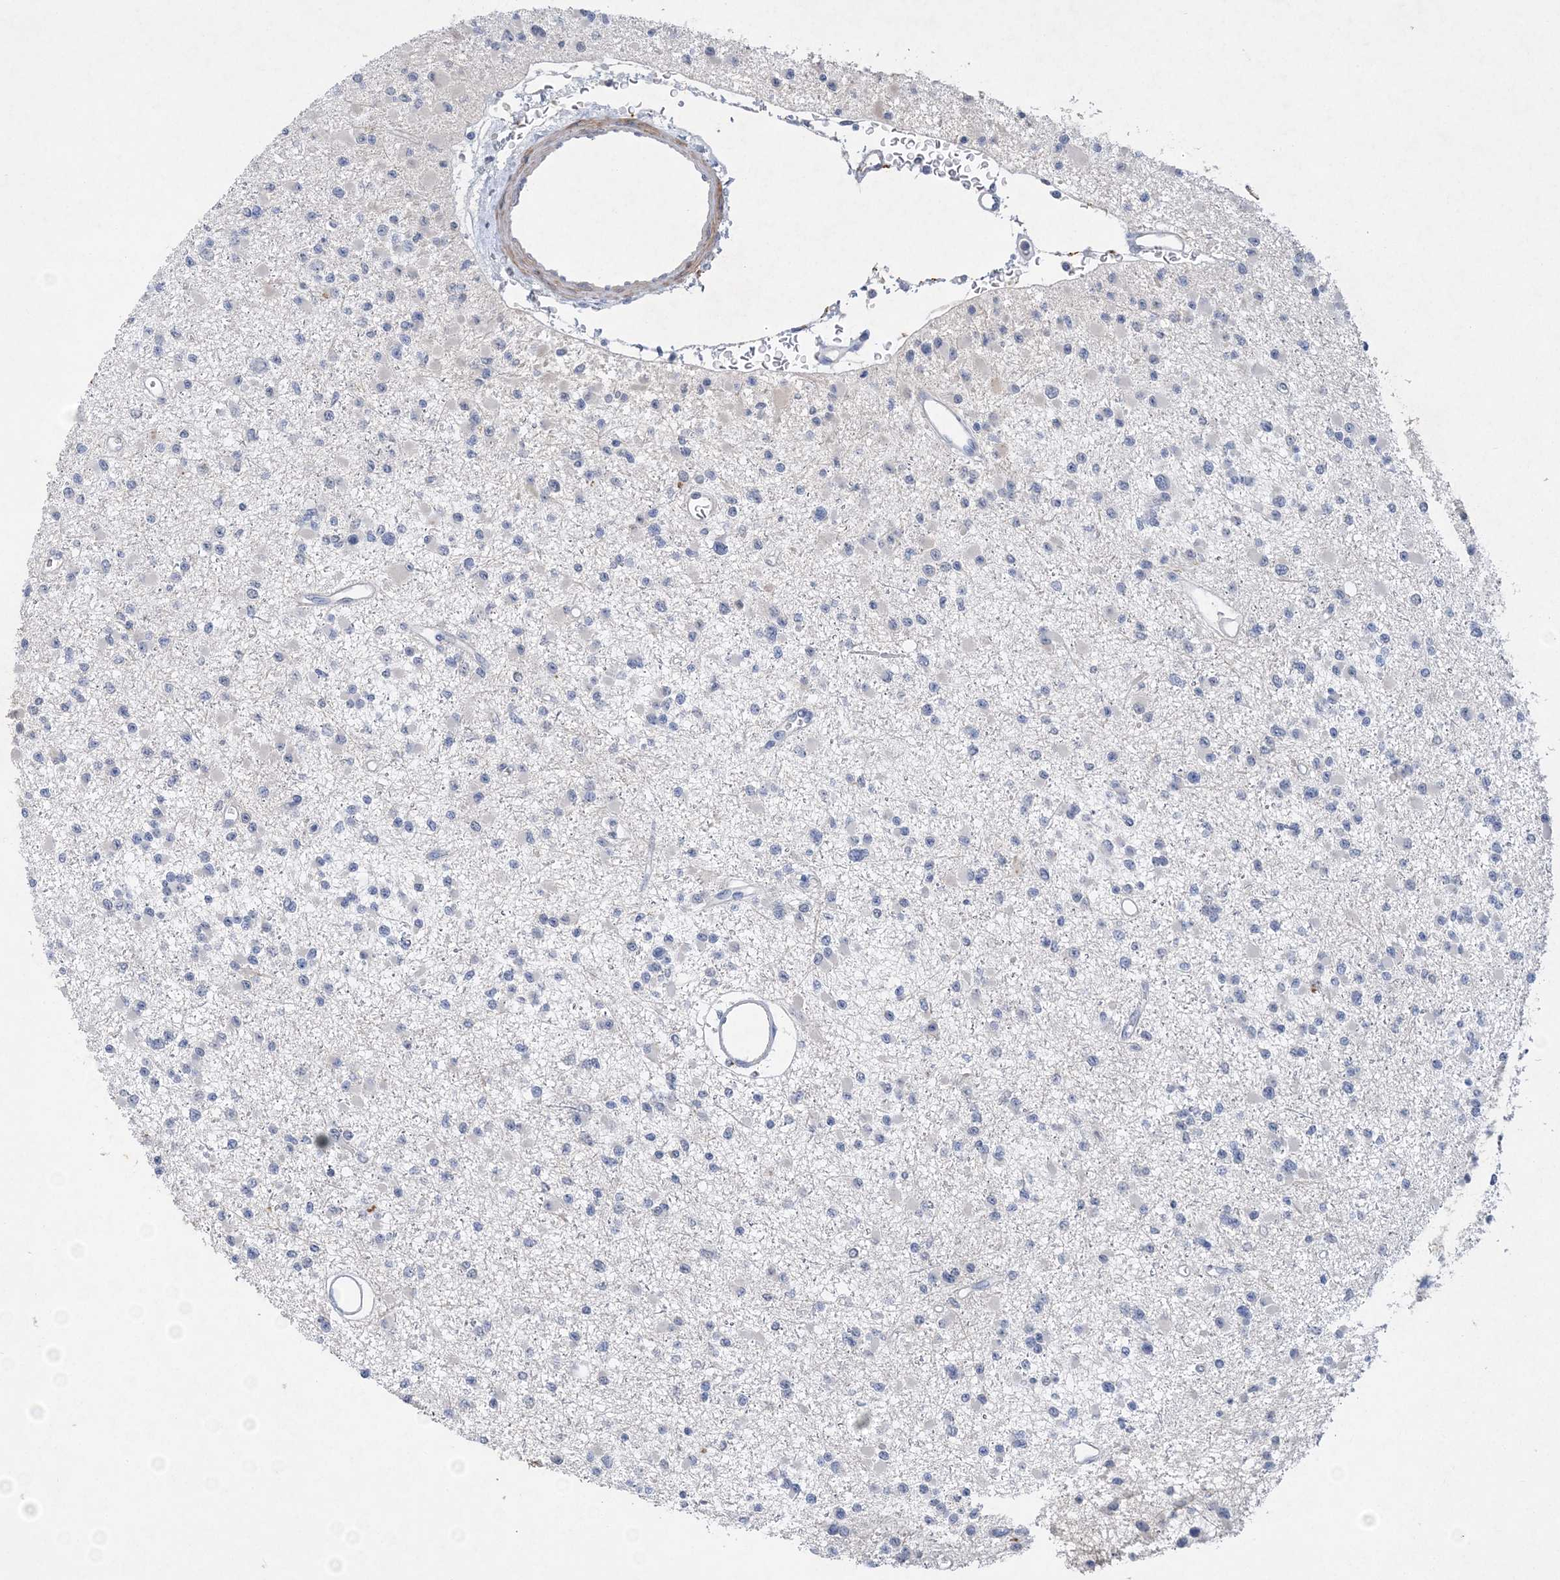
{"staining": {"intensity": "negative", "quantity": "none", "location": "none"}, "tissue": "glioma", "cell_type": "Tumor cells", "image_type": "cancer", "snomed": [{"axis": "morphology", "description": "Glioma, malignant, Low grade"}, {"axis": "topography", "description": "Brain"}], "caption": "Tumor cells are negative for protein expression in human glioma.", "gene": "C11orf58", "patient": {"sex": "female", "age": 22}}